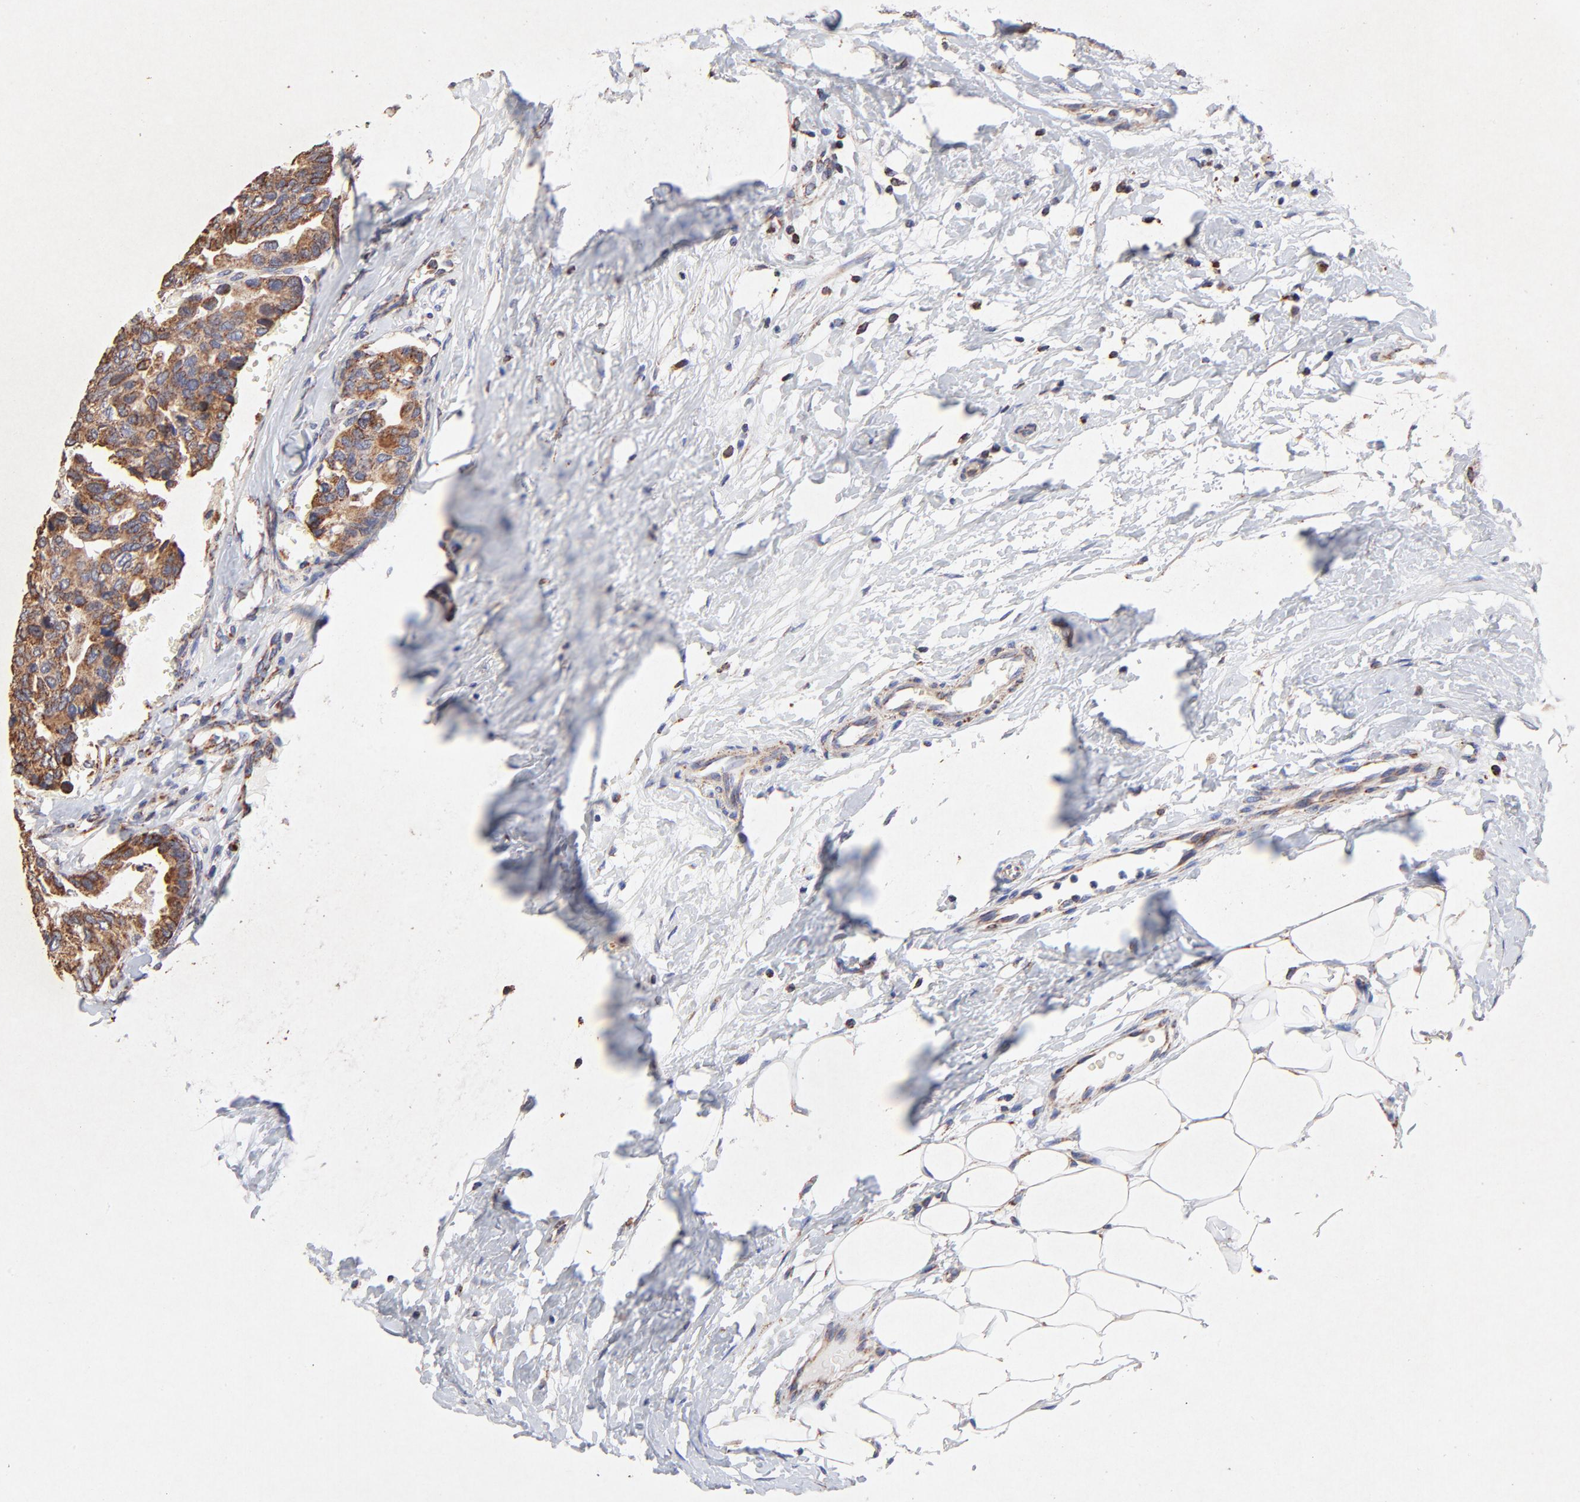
{"staining": {"intensity": "strong", "quantity": ">75%", "location": "cytoplasmic/membranous"}, "tissue": "breast cancer", "cell_type": "Tumor cells", "image_type": "cancer", "snomed": [{"axis": "morphology", "description": "Duct carcinoma"}, {"axis": "topography", "description": "Breast"}], "caption": "Immunohistochemistry staining of infiltrating ductal carcinoma (breast), which displays high levels of strong cytoplasmic/membranous staining in approximately >75% of tumor cells indicating strong cytoplasmic/membranous protein expression. The staining was performed using DAB (brown) for protein detection and nuclei were counterstained in hematoxylin (blue).", "gene": "SSBP1", "patient": {"sex": "female", "age": 69}}